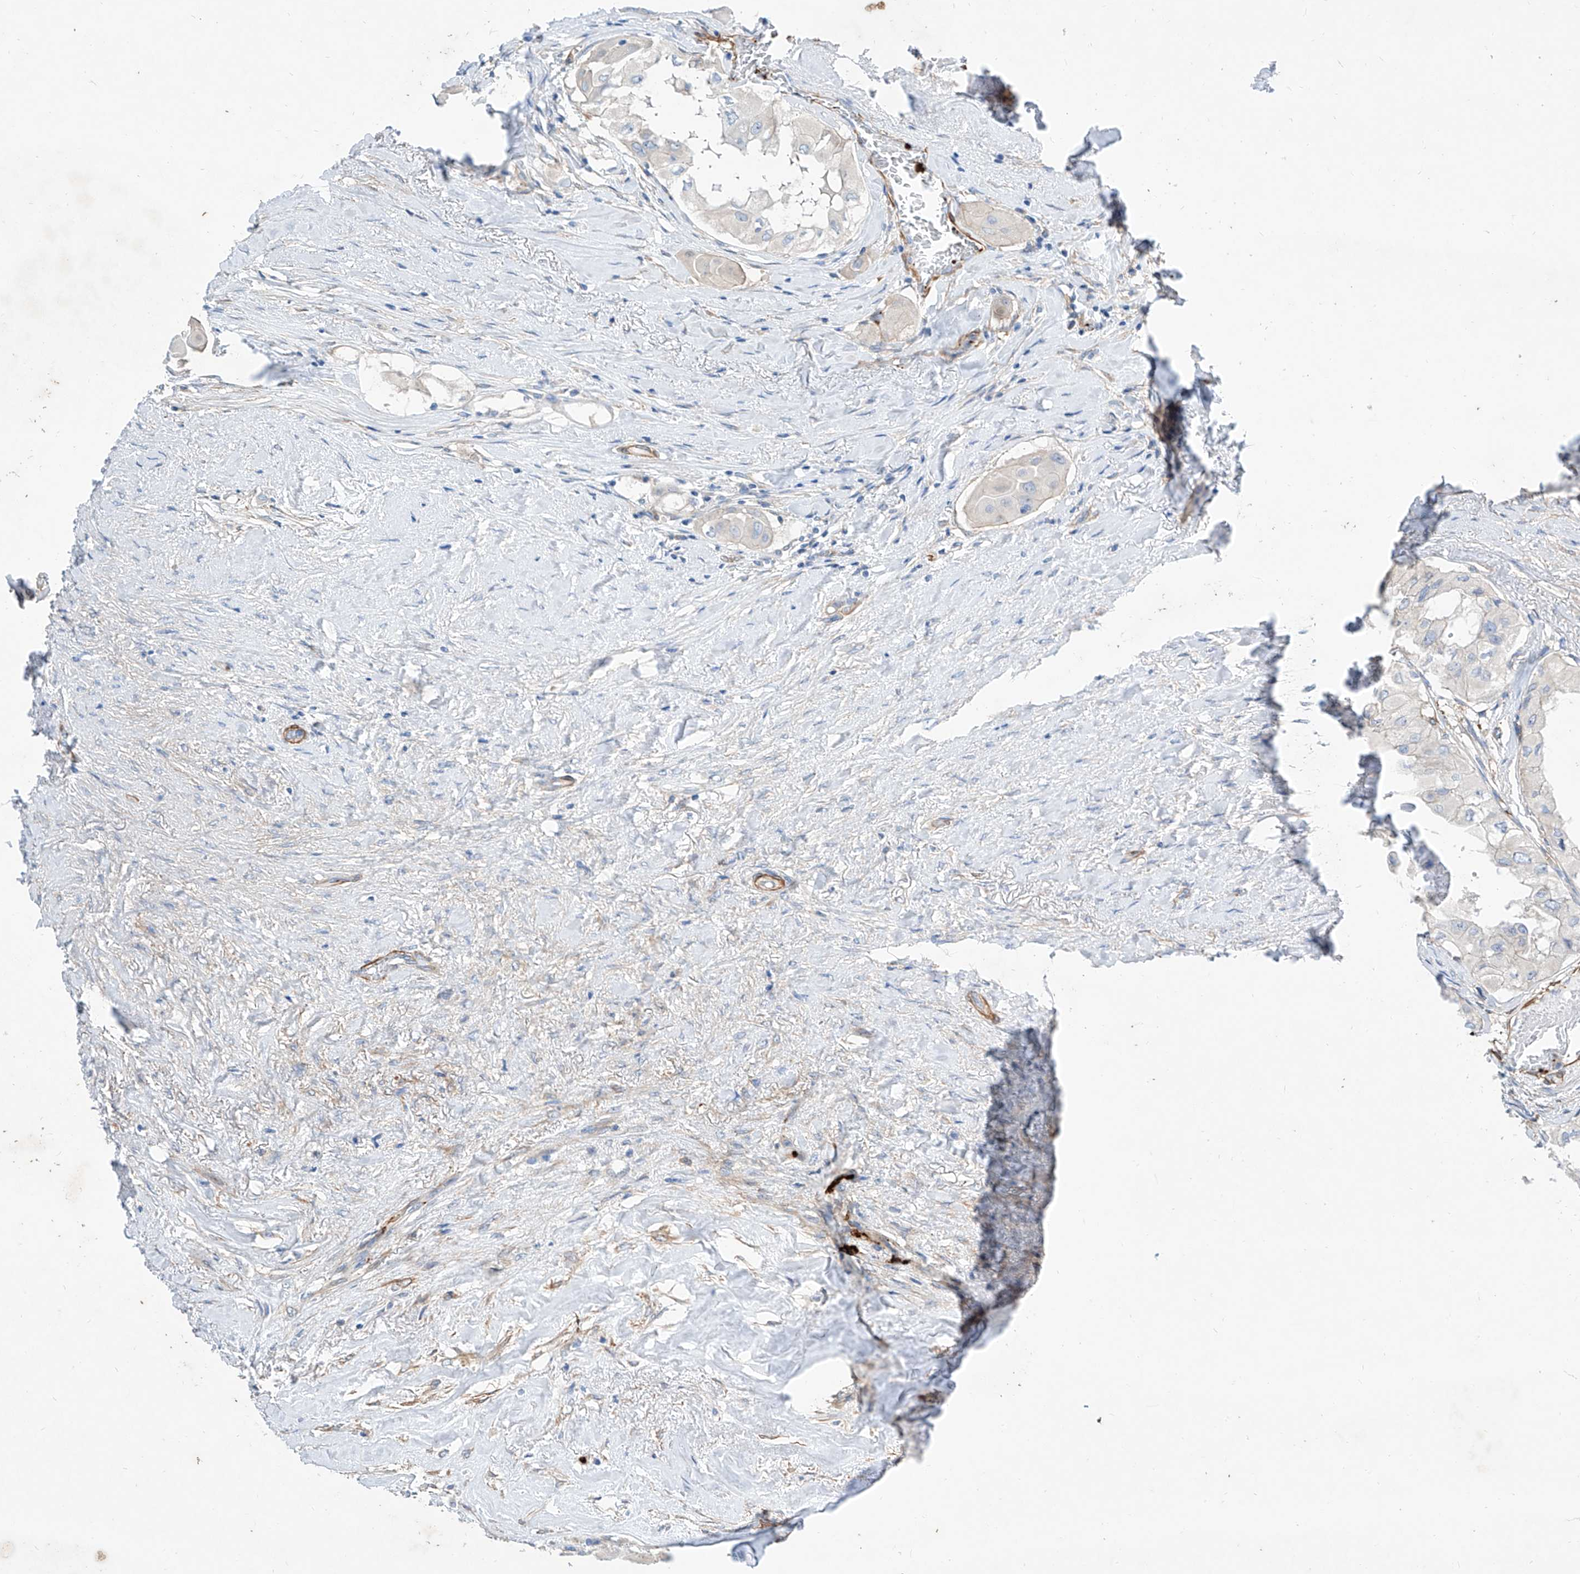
{"staining": {"intensity": "negative", "quantity": "none", "location": "none"}, "tissue": "thyroid cancer", "cell_type": "Tumor cells", "image_type": "cancer", "snomed": [{"axis": "morphology", "description": "Papillary adenocarcinoma, NOS"}, {"axis": "topography", "description": "Thyroid gland"}], "caption": "High power microscopy histopathology image of an immunohistochemistry (IHC) histopathology image of thyroid cancer, revealing no significant positivity in tumor cells.", "gene": "TAS2R60", "patient": {"sex": "female", "age": 59}}